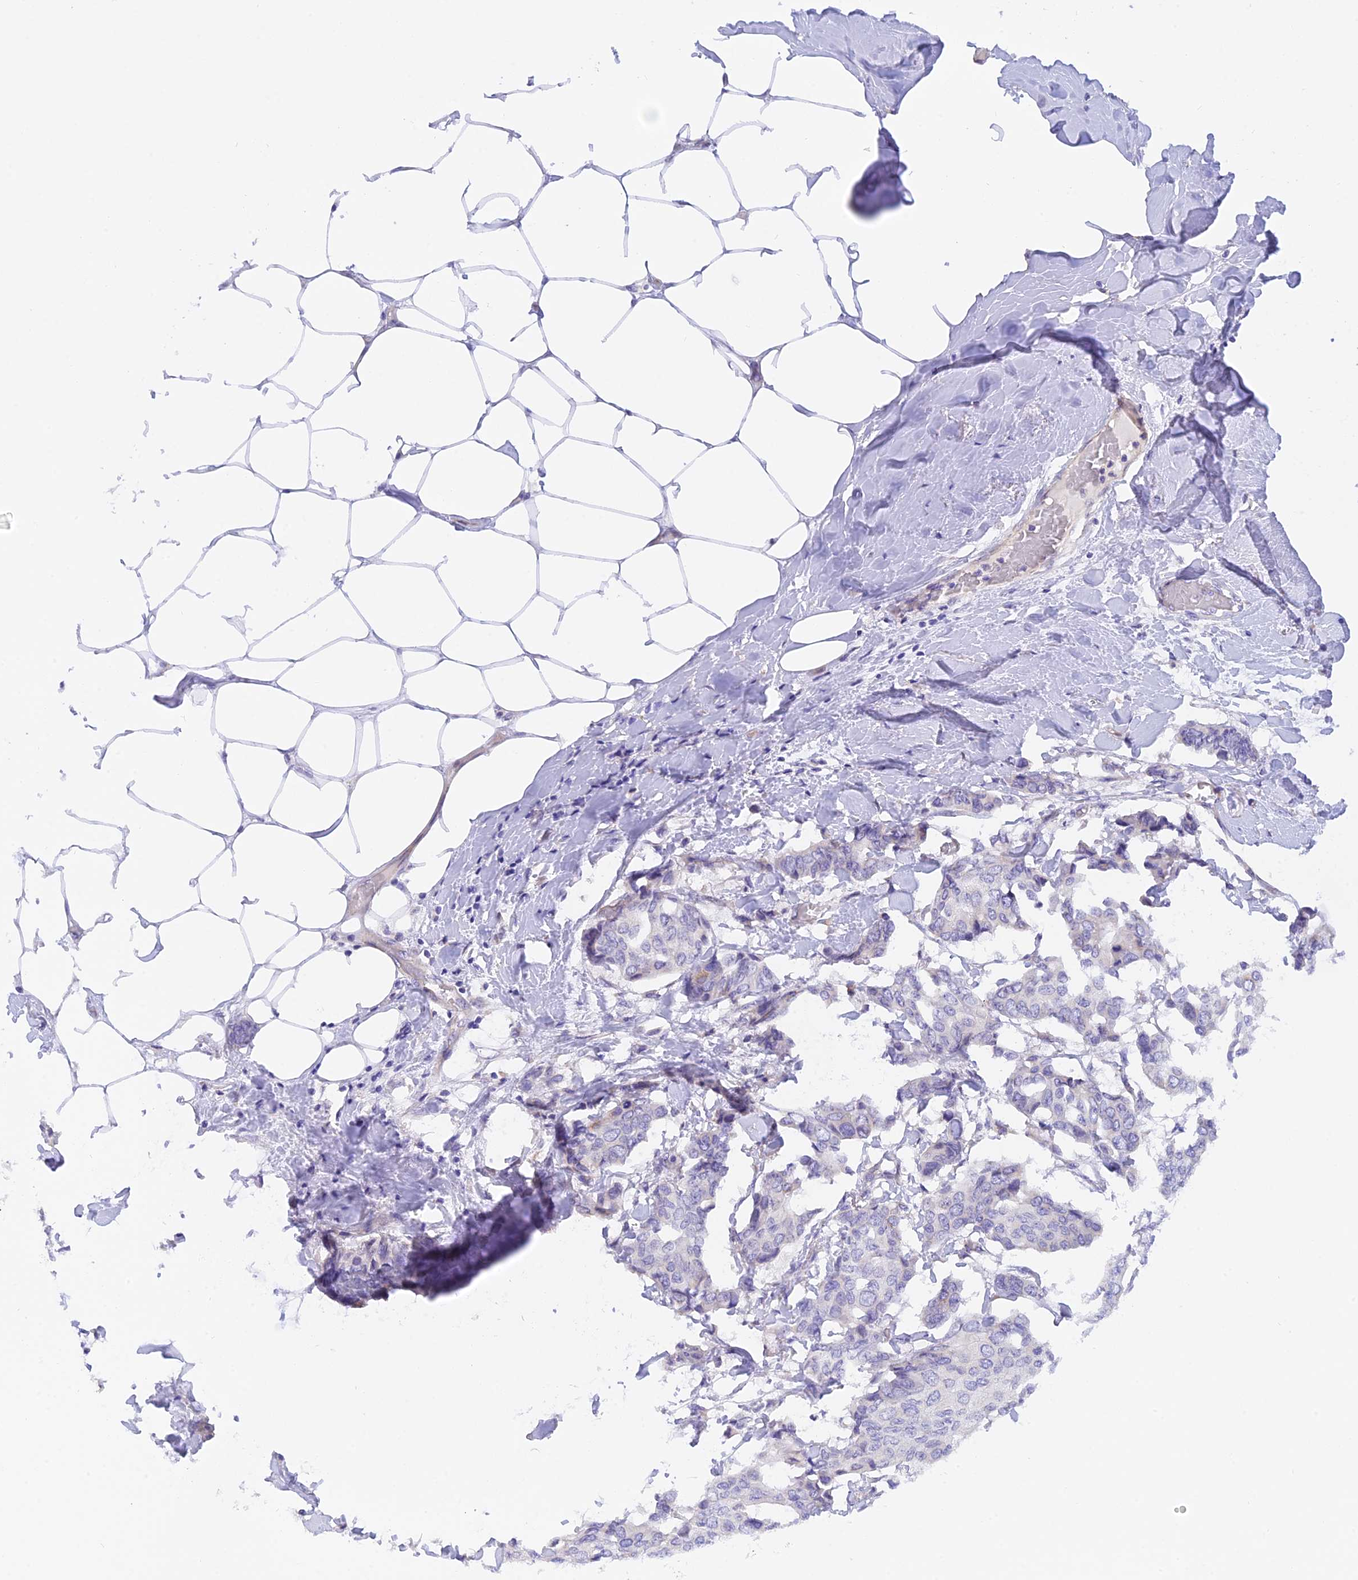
{"staining": {"intensity": "negative", "quantity": "none", "location": "none"}, "tissue": "breast cancer", "cell_type": "Tumor cells", "image_type": "cancer", "snomed": [{"axis": "morphology", "description": "Duct carcinoma"}, {"axis": "topography", "description": "Breast"}], "caption": "An image of breast invasive ductal carcinoma stained for a protein demonstrates no brown staining in tumor cells. (DAB immunohistochemistry, high magnification).", "gene": "C17orf67", "patient": {"sex": "female", "age": 75}}